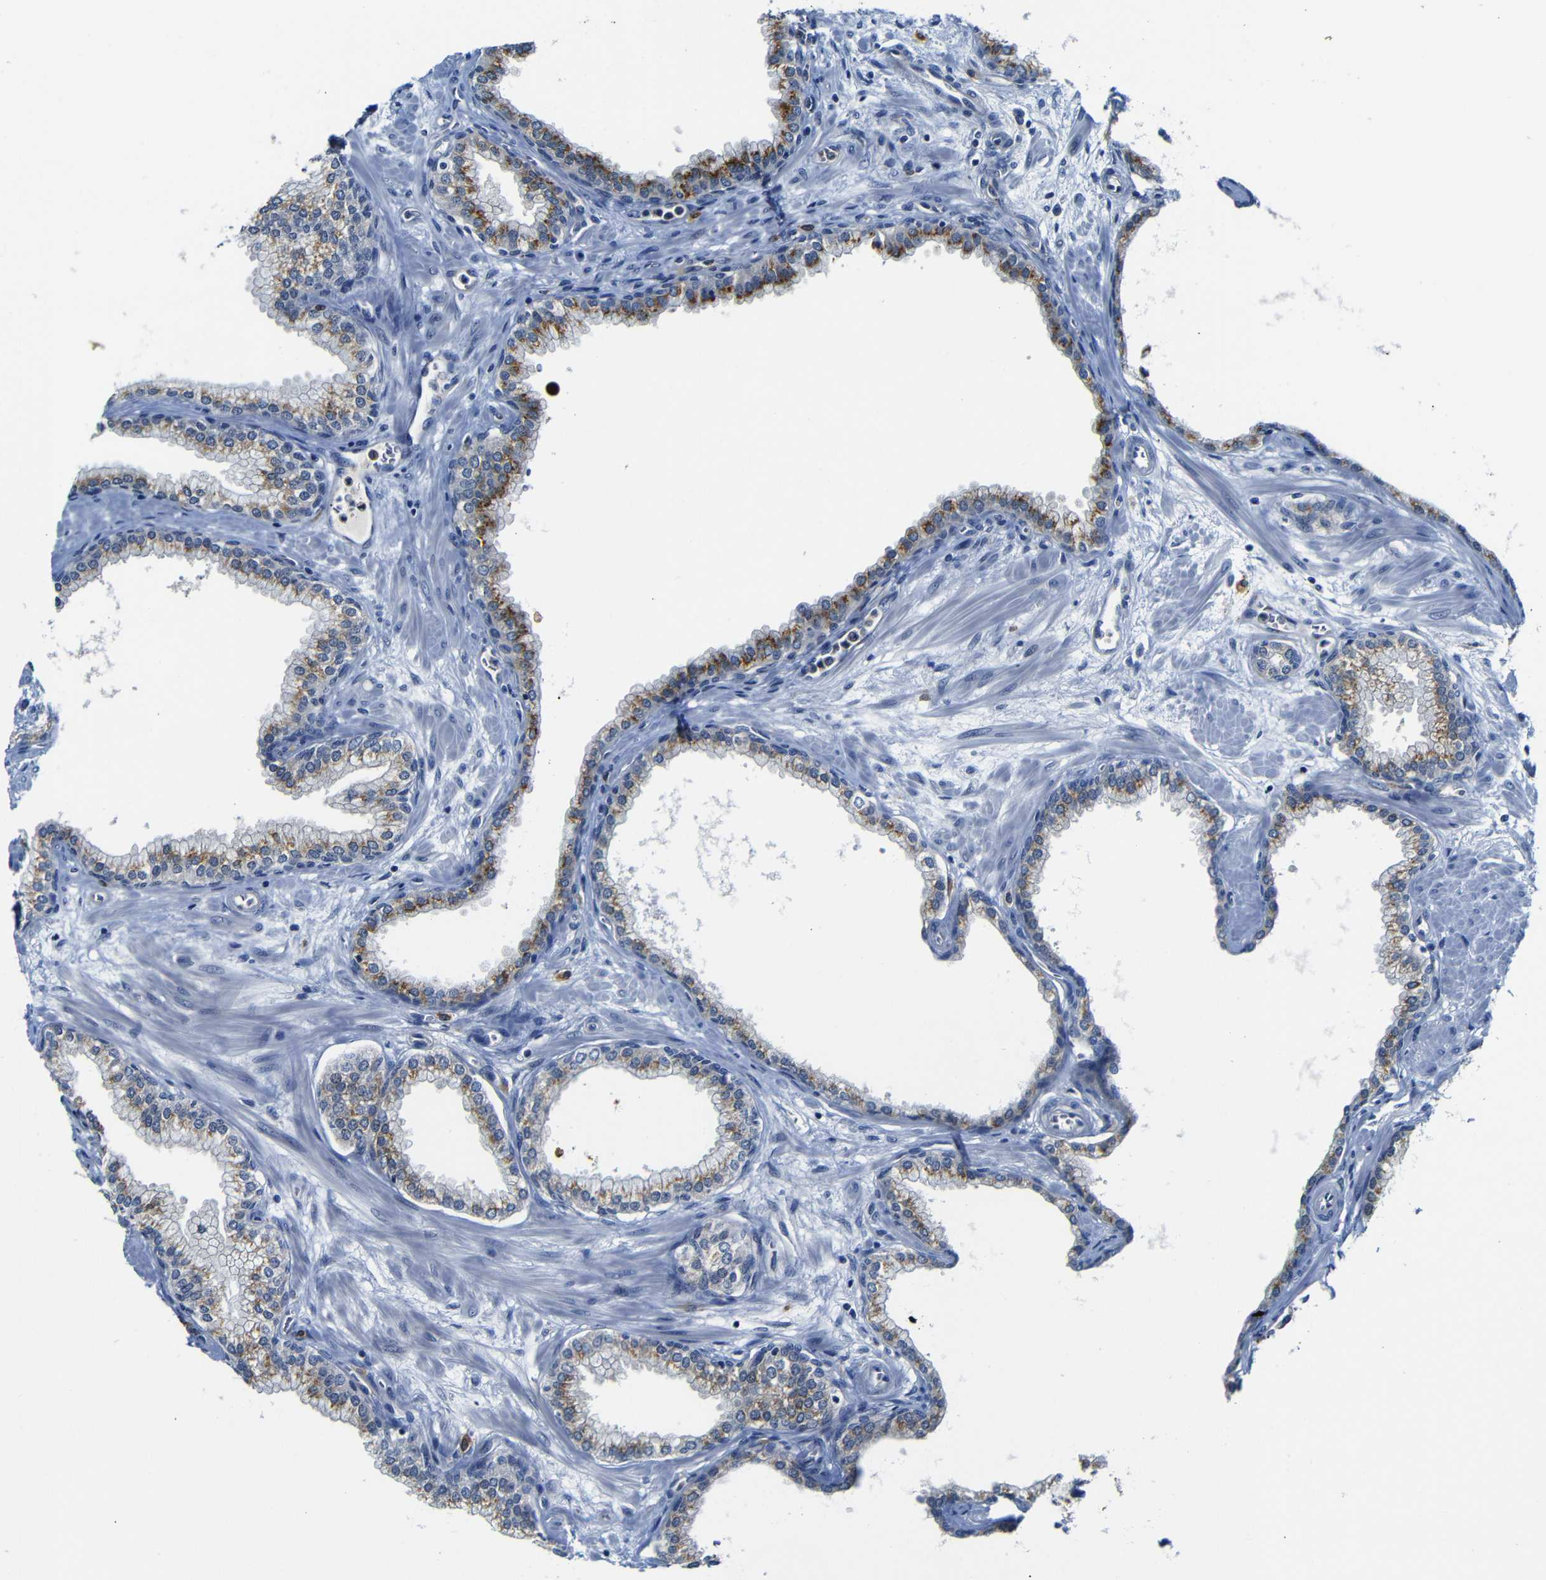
{"staining": {"intensity": "moderate", "quantity": ">75%", "location": "cytoplasmic/membranous"}, "tissue": "prostate", "cell_type": "Glandular cells", "image_type": "normal", "snomed": [{"axis": "morphology", "description": "Normal tissue, NOS"}, {"axis": "morphology", "description": "Urothelial carcinoma, Low grade"}, {"axis": "topography", "description": "Urinary bladder"}, {"axis": "topography", "description": "Prostate"}], "caption": "Immunohistochemistry (IHC) (DAB) staining of normal prostate reveals moderate cytoplasmic/membranous protein staining in approximately >75% of glandular cells.", "gene": "FURIN", "patient": {"sex": "male", "age": 60}}